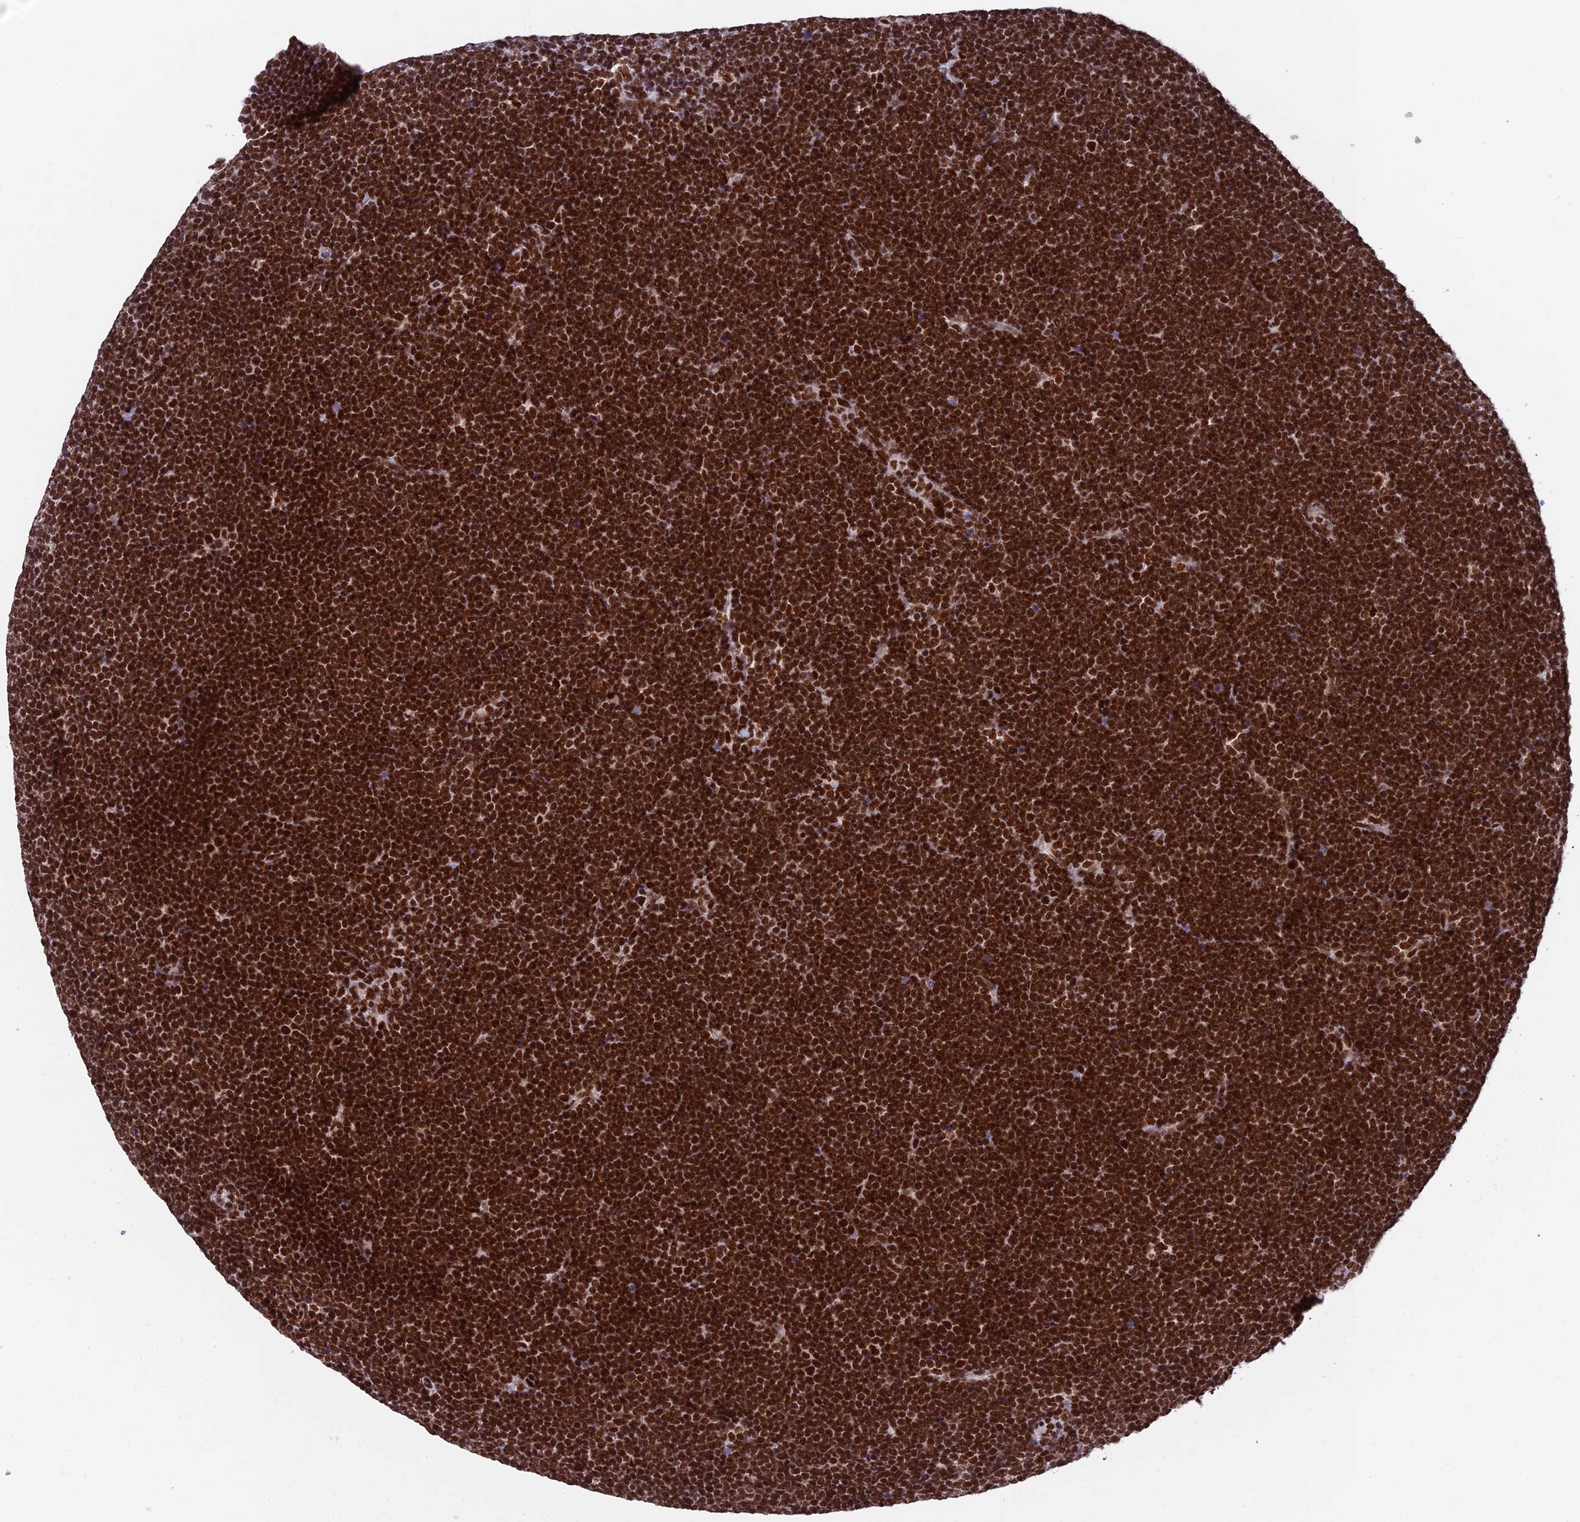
{"staining": {"intensity": "strong", "quantity": ">75%", "location": "nuclear"}, "tissue": "lymphoma", "cell_type": "Tumor cells", "image_type": "cancer", "snomed": [{"axis": "morphology", "description": "Malignant lymphoma, non-Hodgkin's type, High grade"}, {"axis": "topography", "description": "Lymph node"}], "caption": "This is a histology image of immunohistochemistry (IHC) staining of lymphoma, which shows strong positivity in the nuclear of tumor cells.", "gene": "EEF1AKMT3", "patient": {"sex": "male", "age": 13}}